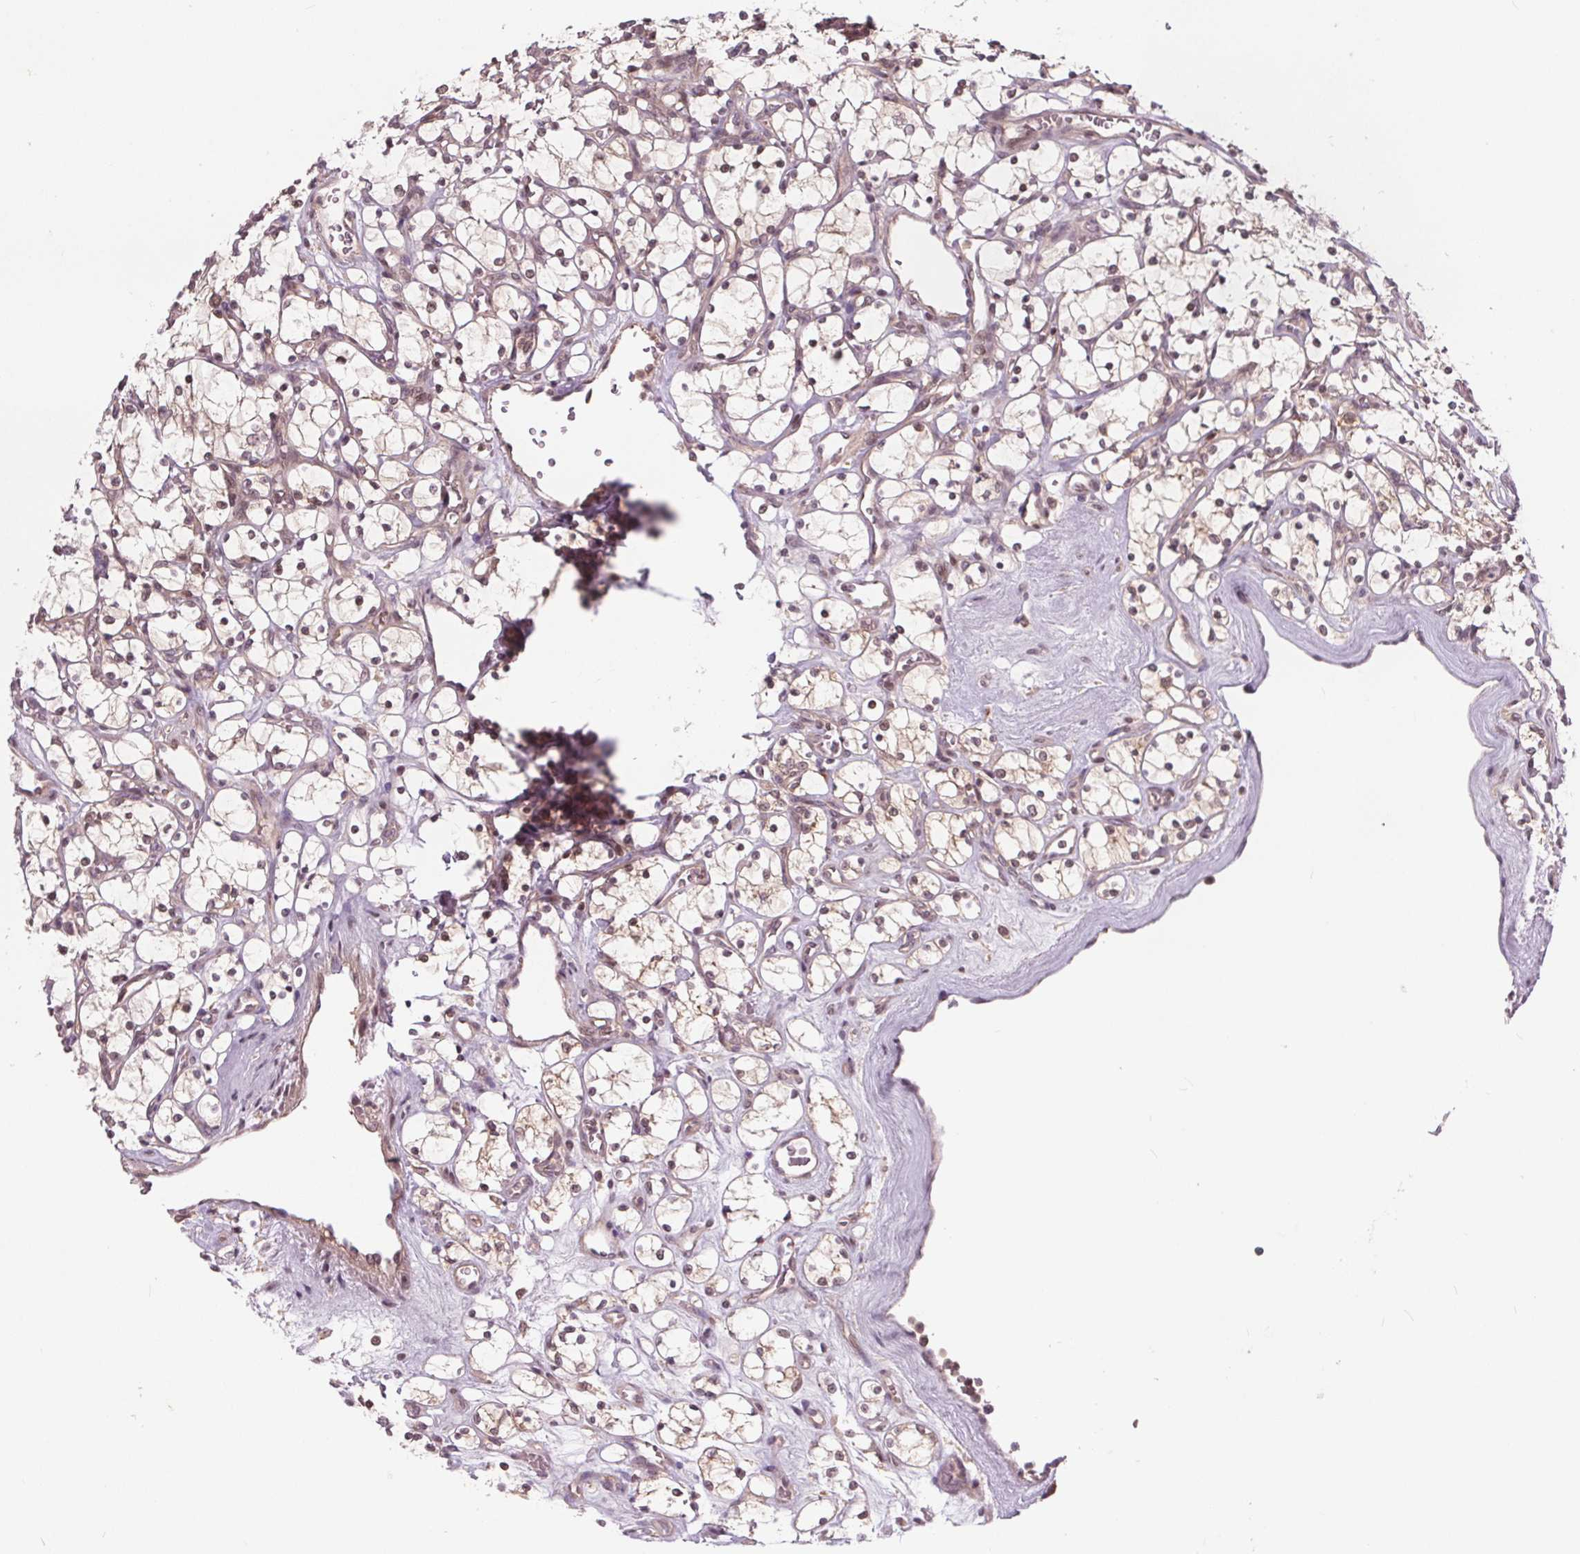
{"staining": {"intensity": "weak", "quantity": "25%-75%", "location": "cytoplasmic/membranous,nuclear"}, "tissue": "renal cancer", "cell_type": "Tumor cells", "image_type": "cancer", "snomed": [{"axis": "morphology", "description": "Adenocarcinoma, NOS"}, {"axis": "topography", "description": "Kidney"}], "caption": "Brown immunohistochemical staining in human renal cancer (adenocarcinoma) displays weak cytoplasmic/membranous and nuclear positivity in about 25%-75% of tumor cells. Immunohistochemistry (ihc) stains the protein in brown and the nuclei are stained blue.", "gene": "HIF1AN", "patient": {"sex": "female", "age": 69}}